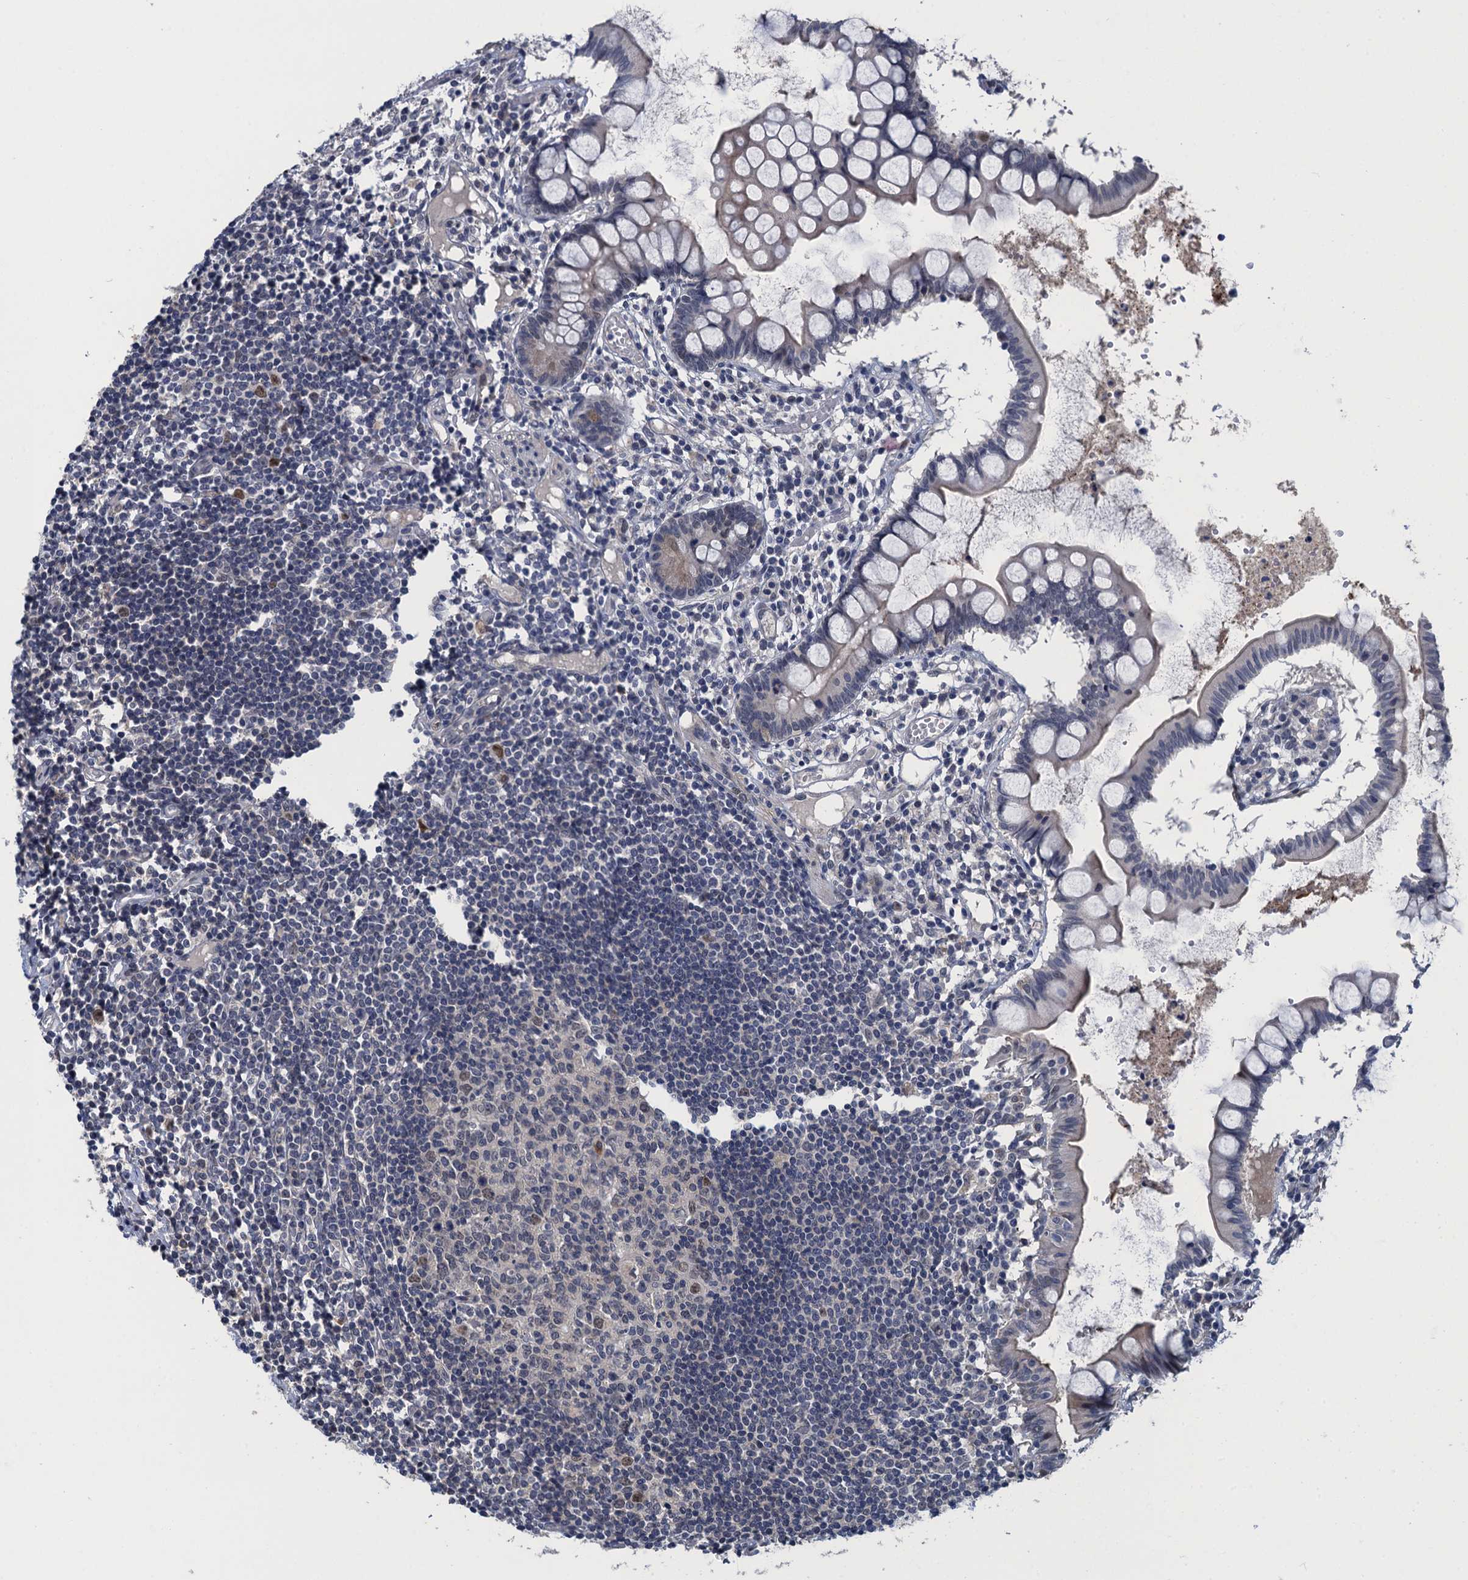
{"staining": {"intensity": "negative", "quantity": "none", "location": "none"}, "tissue": "colon", "cell_type": "Endothelial cells", "image_type": "normal", "snomed": [{"axis": "morphology", "description": "Normal tissue, NOS"}, {"axis": "morphology", "description": "Adenocarcinoma, NOS"}, {"axis": "topography", "description": "Colon"}], "caption": "This is an immunohistochemistry (IHC) photomicrograph of benign human colon. There is no staining in endothelial cells.", "gene": "MRFAP1", "patient": {"sex": "female", "age": 55}}